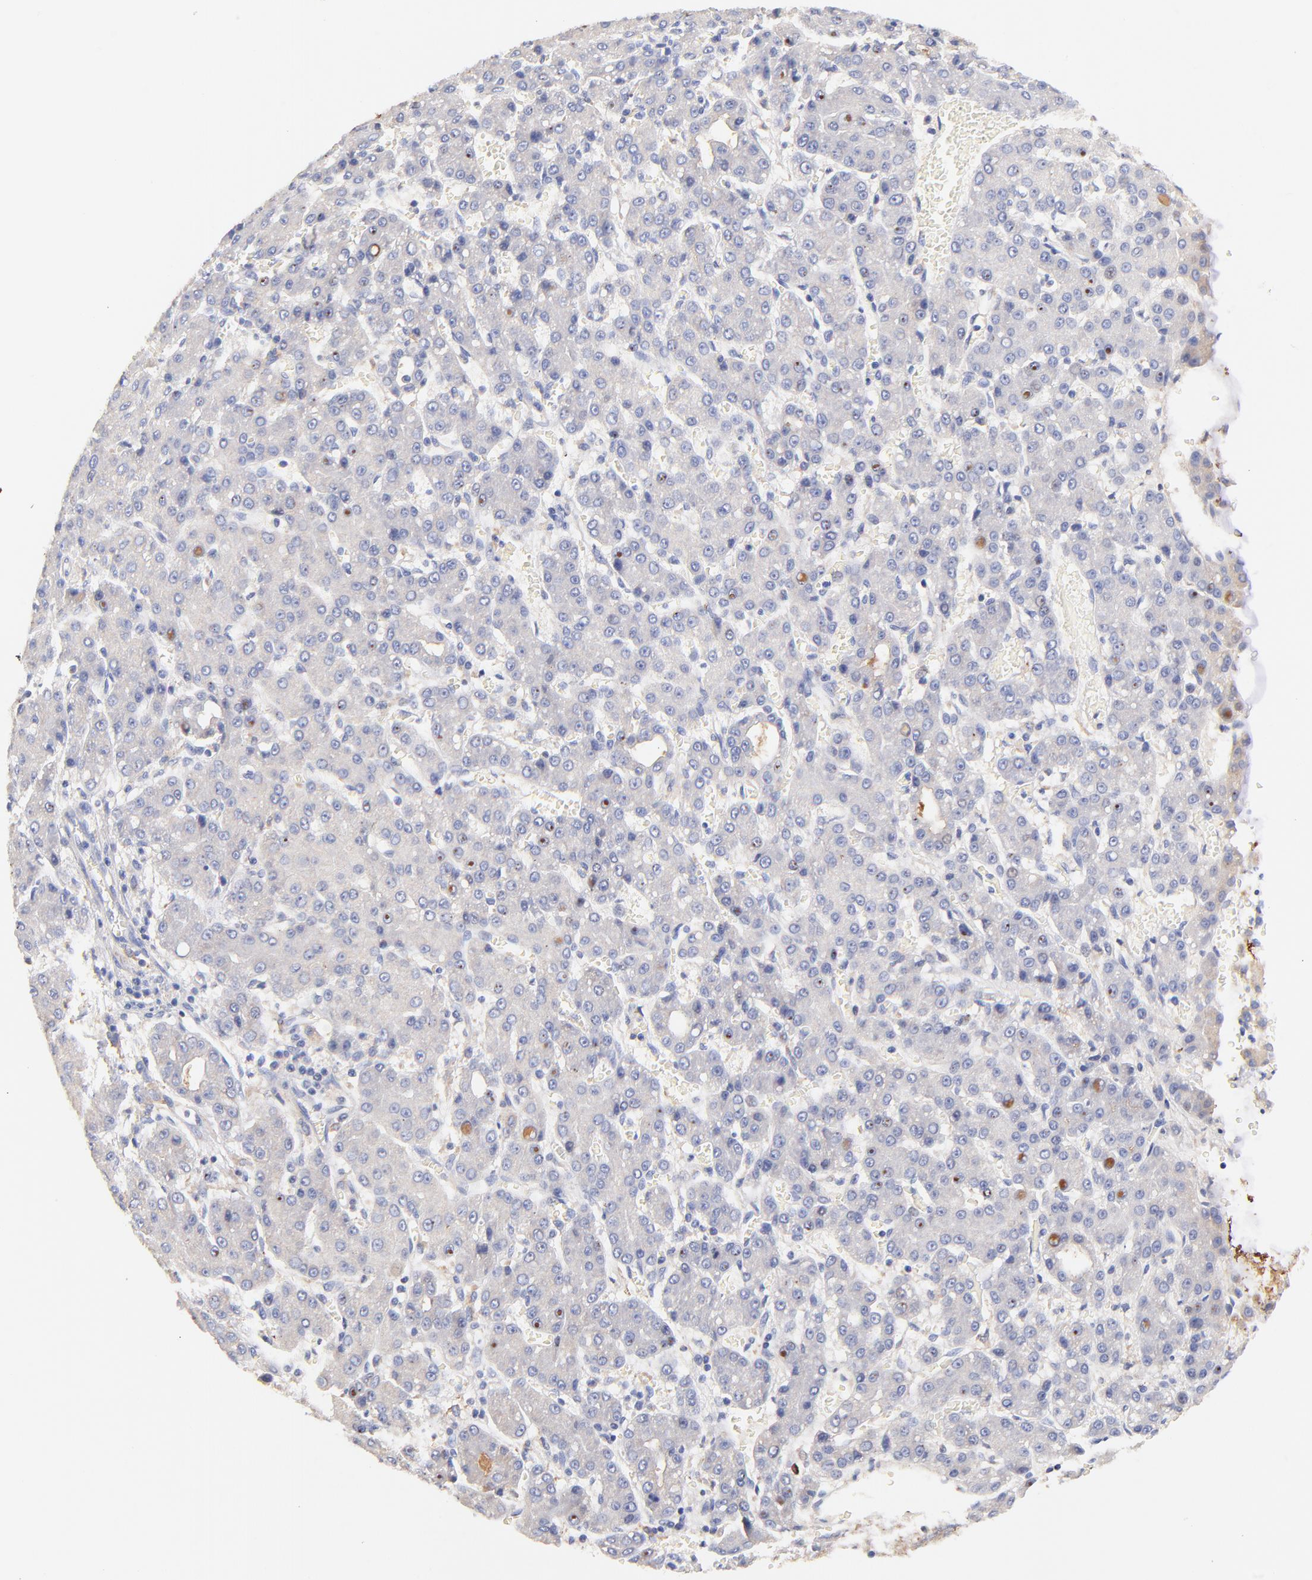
{"staining": {"intensity": "weak", "quantity": ">75%", "location": "cytoplasmic/membranous"}, "tissue": "liver cancer", "cell_type": "Tumor cells", "image_type": "cancer", "snomed": [{"axis": "morphology", "description": "Carcinoma, Hepatocellular, NOS"}, {"axis": "topography", "description": "Liver"}], "caption": "This photomicrograph exhibits immunohistochemistry staining of human liver cancer, with low weak cytoplasmic/membranous staining in about >75% of tumor cells.", "gene": "IGLV7-43", "patient": {"sex": "male", "age": 69}}